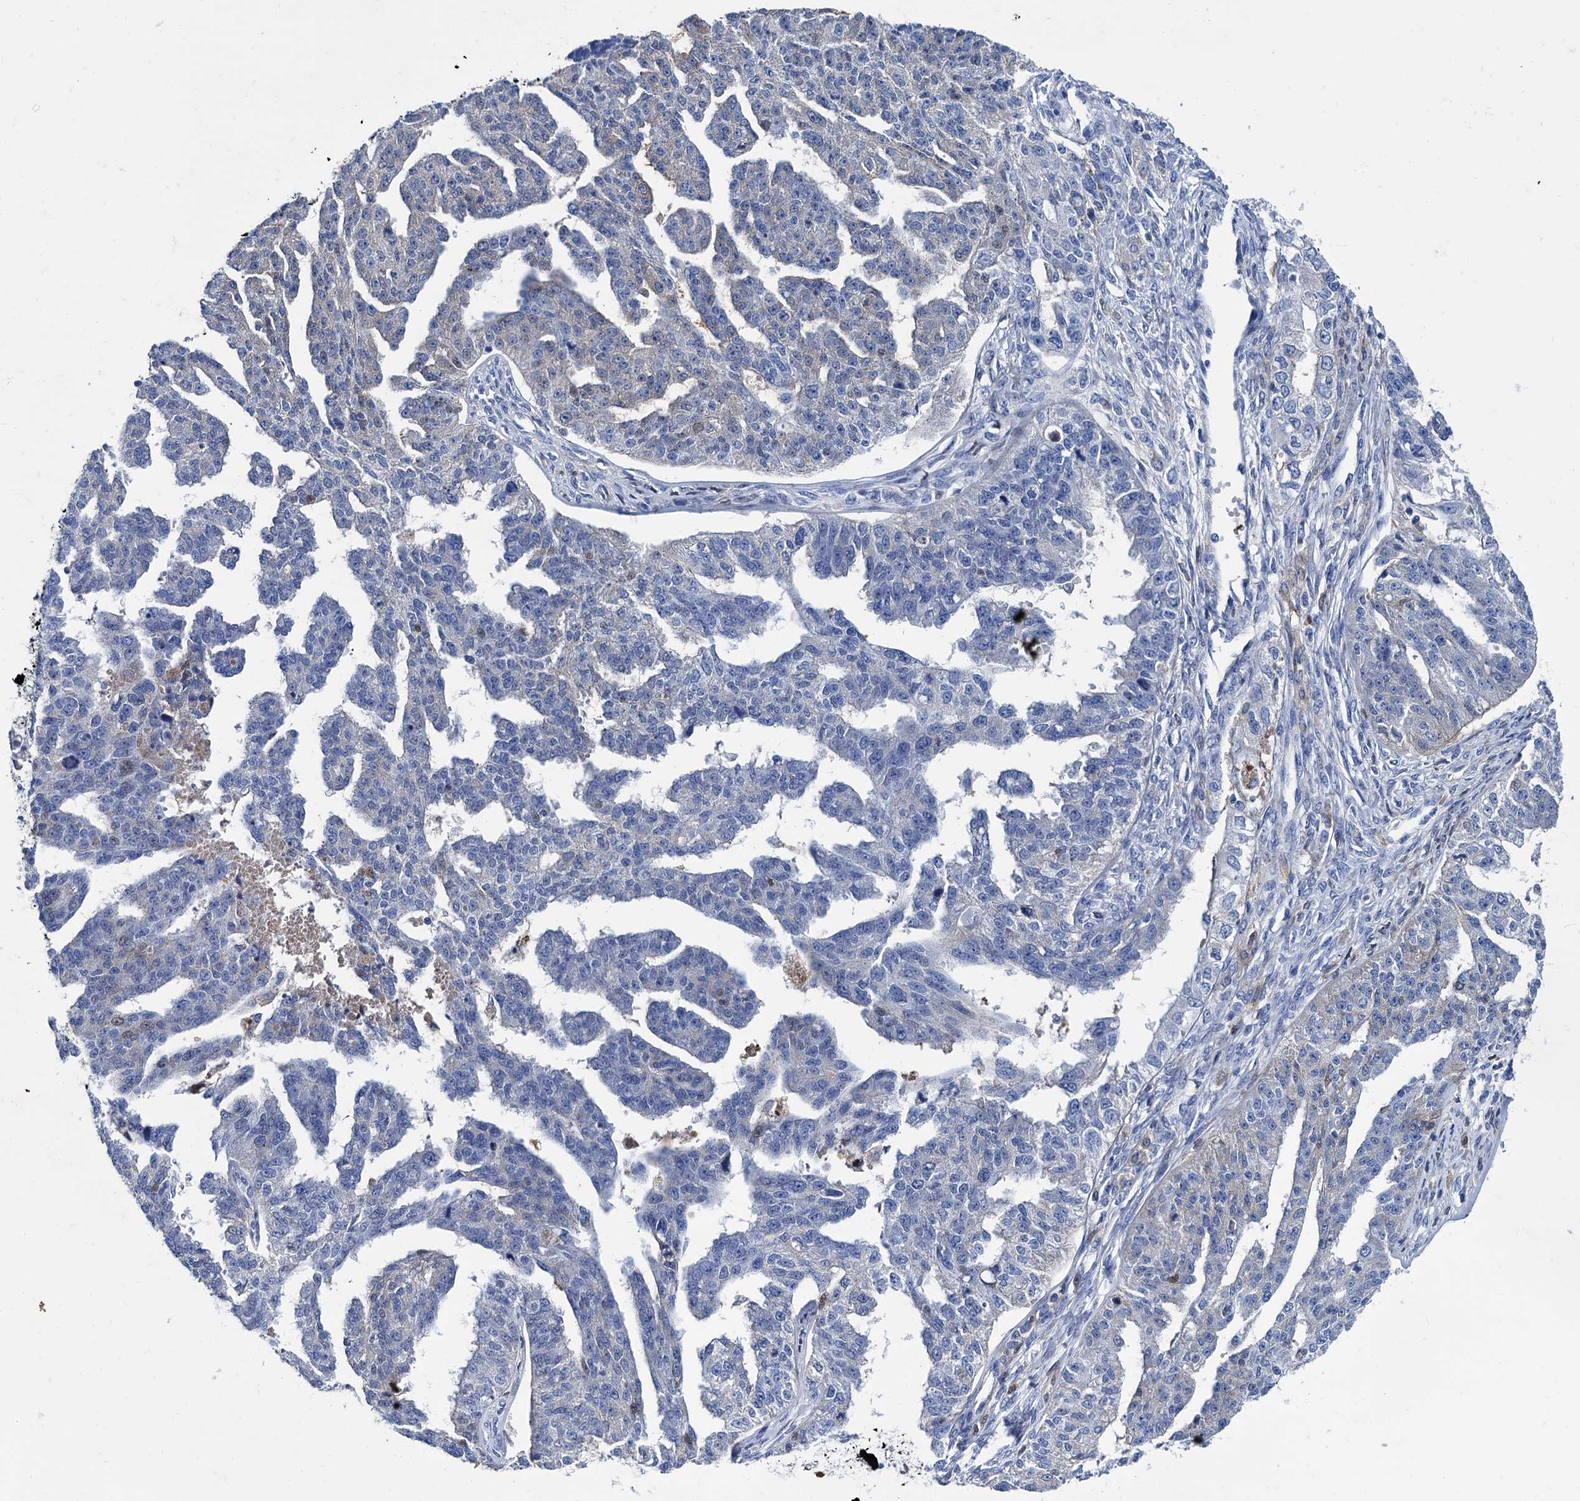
{"staining": {"intensity": "negative", "quantity": "none", "location": "none"}, "tissue": "ovarian cancer", "cell_type": "Tumor cells", "image_type": "cancer", "snomed": [{"axis": "morphology", "description": "Cystadenocarcinoma, serous, NOS"}, {"axis": "topography", "description": "Ovary"}], "caption": "DAB immunohistochemical staining of ovarian cancer (serous cystadenocarcinoma) shows no significant expression in tumor cells.", "gene": "TMEM72", "patient": {"sex": "female", "age": 79}}